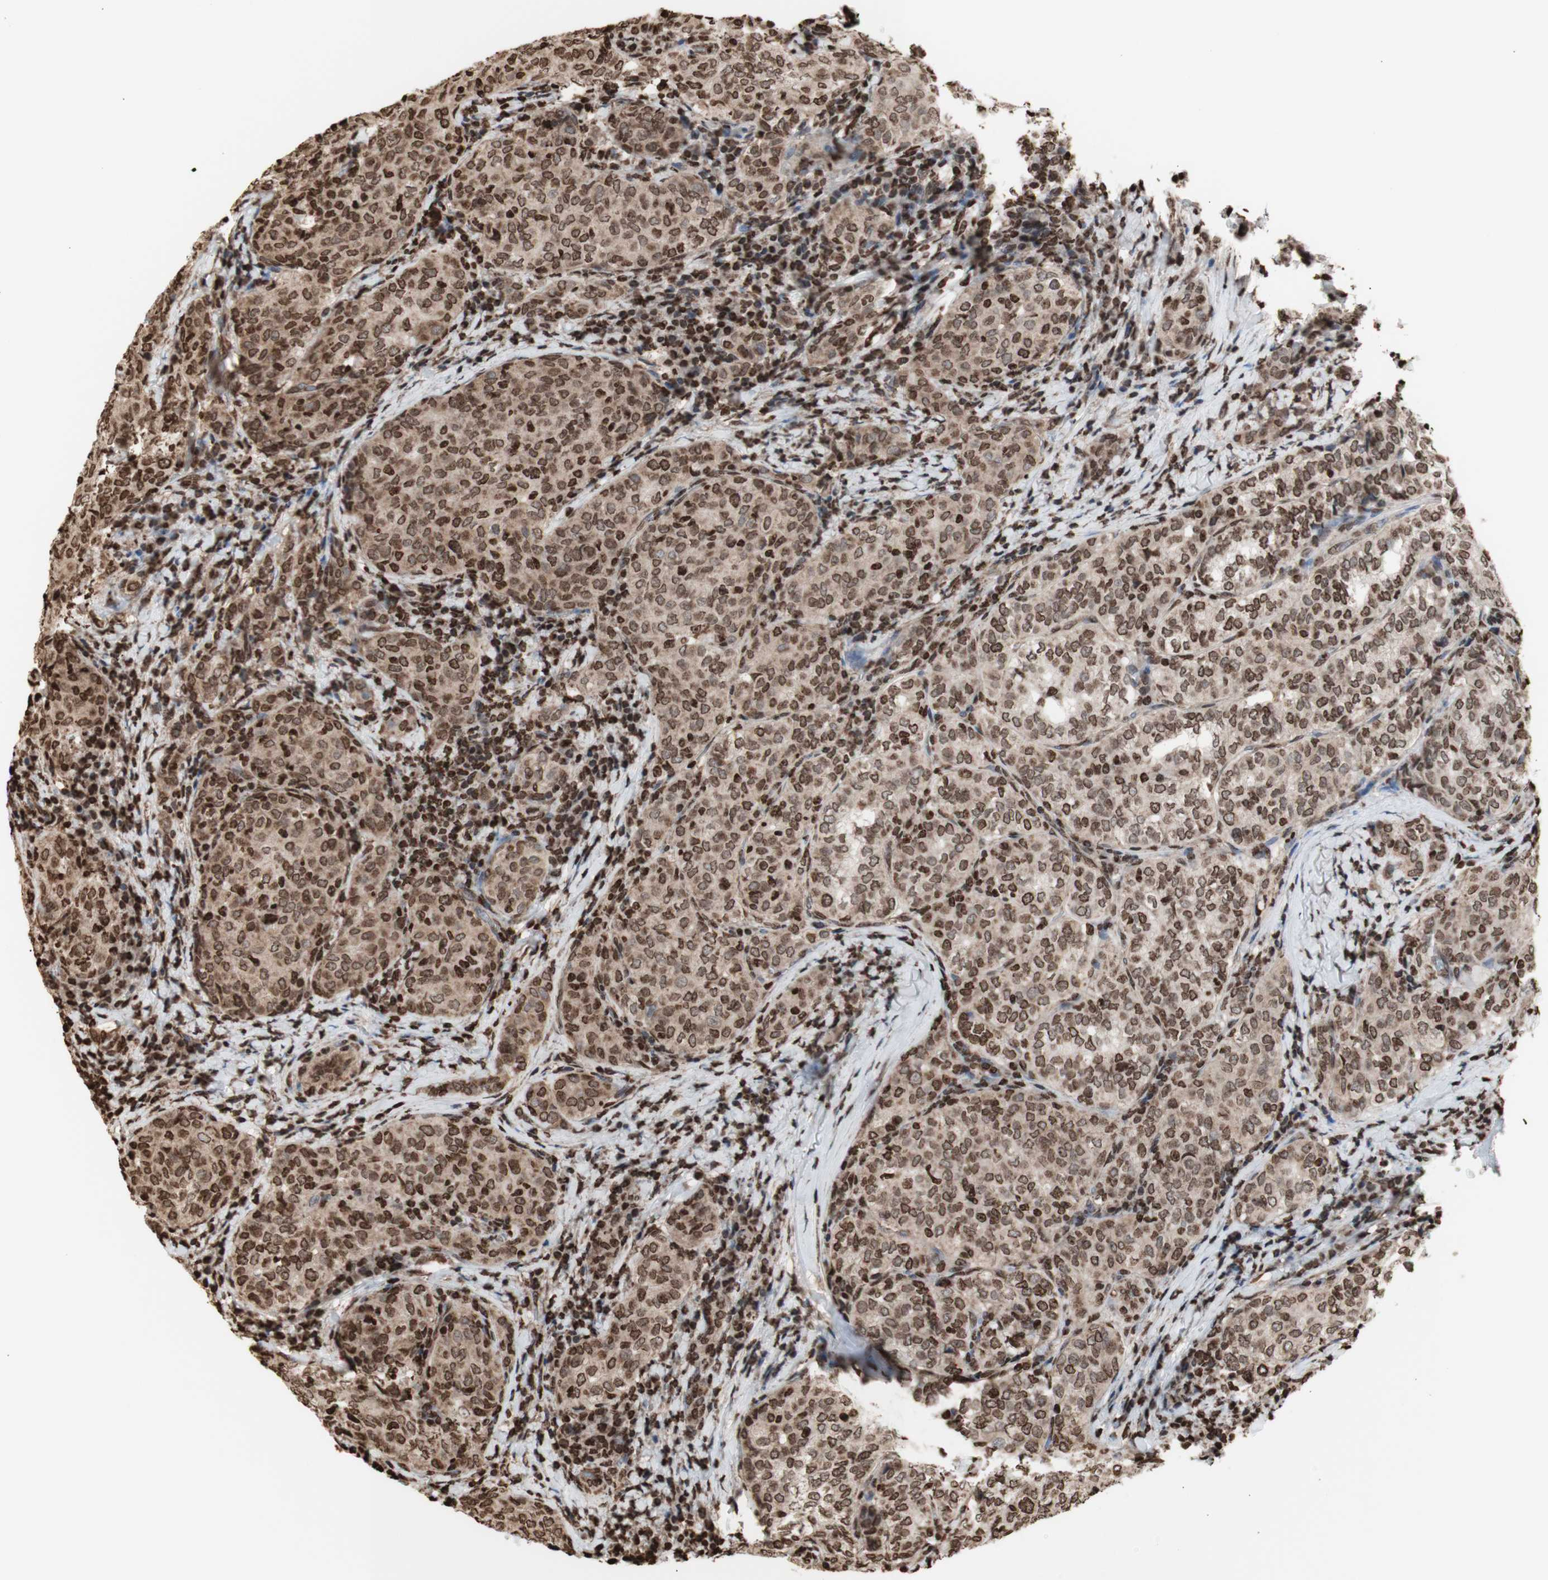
{"staining": {"intensity": "moderate", "quantity": ">75%", "location": "cytoplasmic/membranous,nuclear"}, "tissue": "thyroid cancer", "cell_type": "Tumor cells", "image_type": "cancer", "snomed": [{"axis": "morphology", "description": "Normal tissue, NOS"}, {"axis": "morphology", "description": "Papillary adenocarcinoma, NOS"}, {"axis": "topography", "description": "Thyroid gland"}], "caption": "An IHC image of tumor tissue is shown. Protein staining in brown shows moderate cytoplasmic/membranous and nuclear positivity in papillary adenocarcinoma (thyroid) within tumor cells. The protein is stained brown, and the nuclei are stained in blue (DAB IHC with brightfield microscopy, high magnification).", "gene": "SNAI2", "patient": {"sex": "female", "age": 30}}